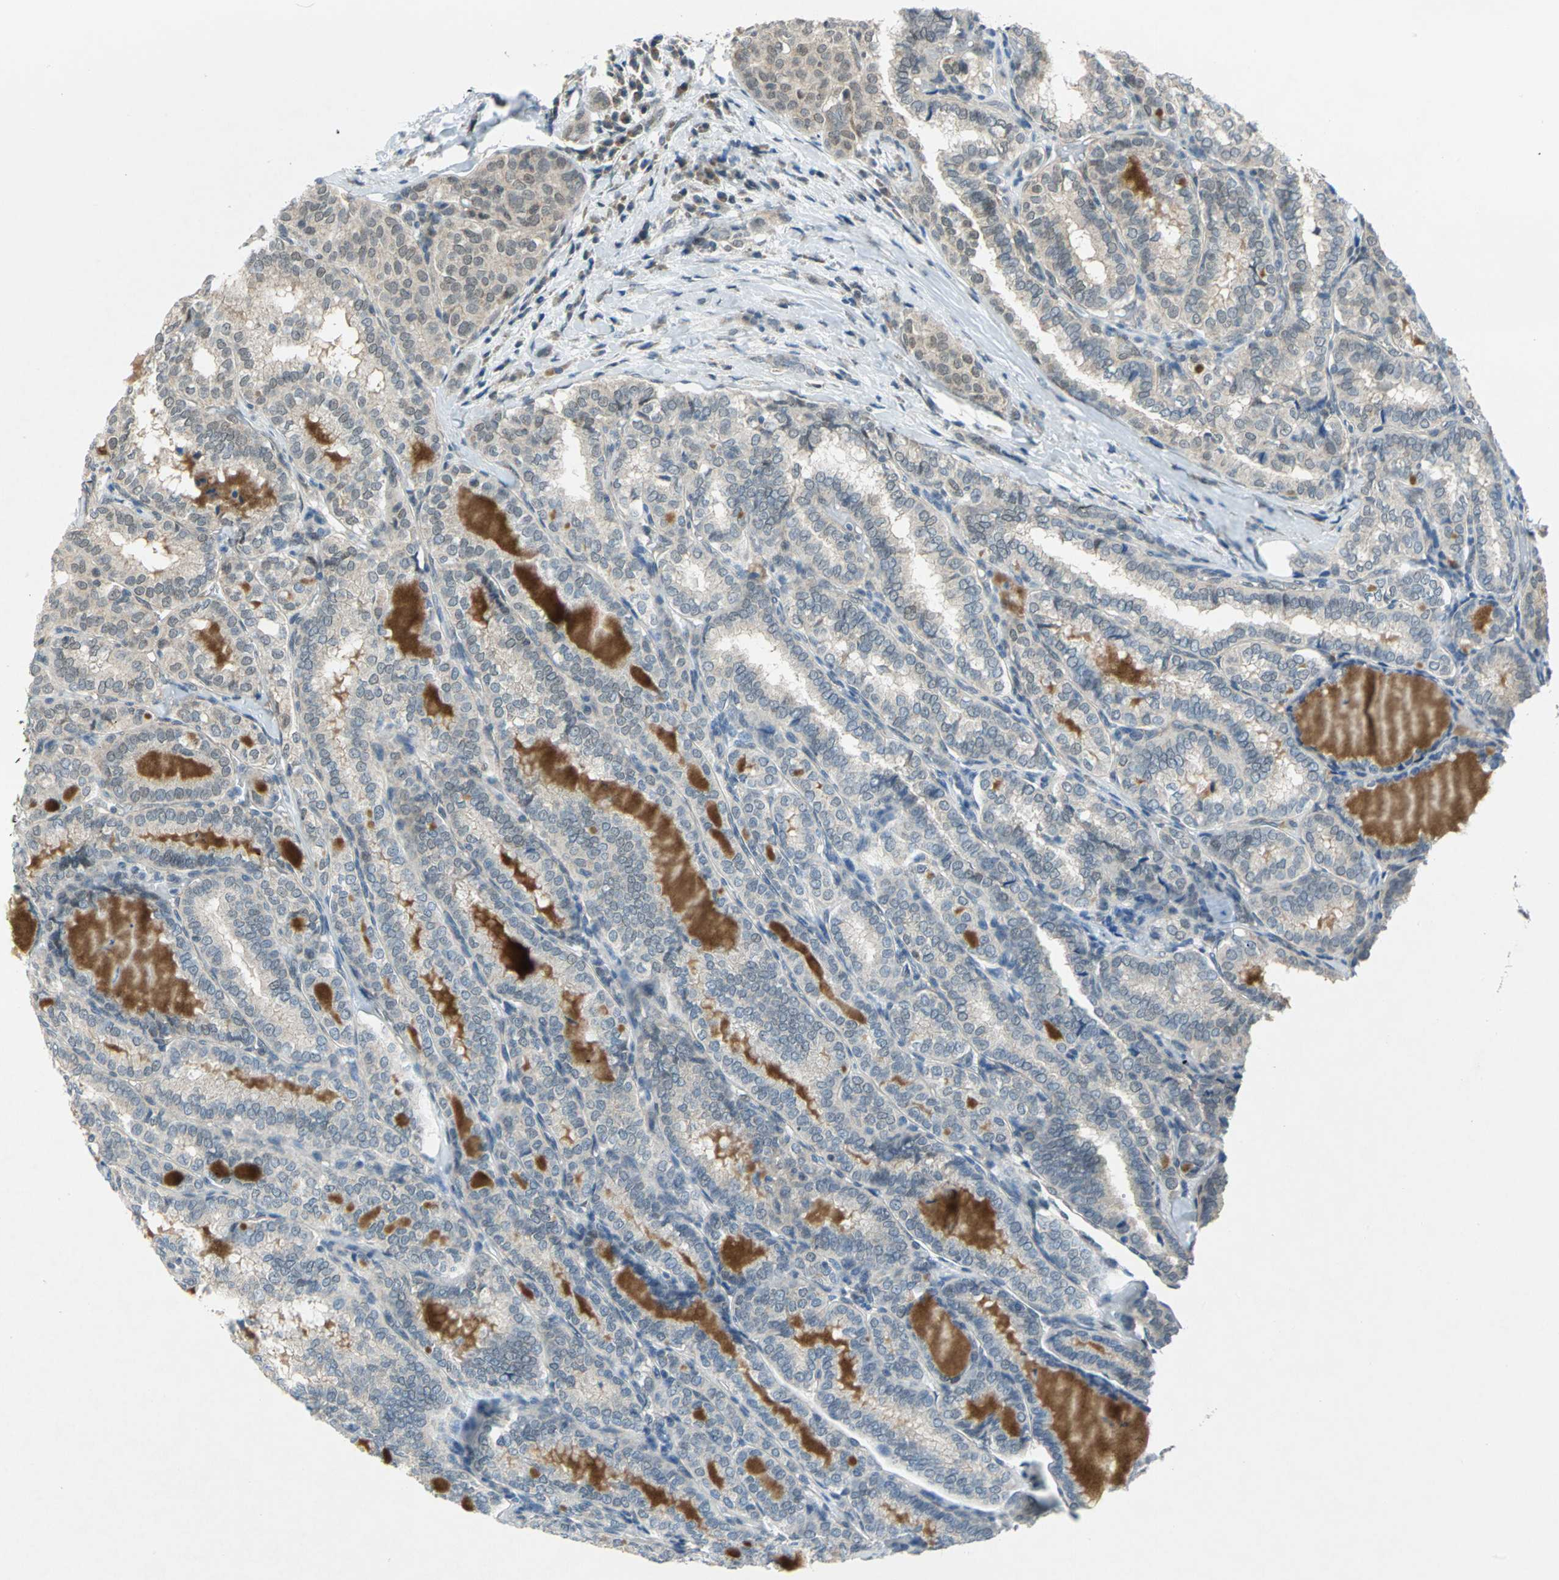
{"staining": {"intensity": "negative", "quantity": "none", "location": "none"}, "tissue": "thyroid cancer", "cell_type": "Tumor cells", "image_type": "cancer", "snomed": [{"axis": "morphology", "description": "Papillary adenocarcinoma, NOS"}, {"axis": "topography", "description": "Thyroid gland"}], "caption": "A histopathology image of thyroid cancer stained for a protein demonstrates no brown staining in tumor cells.", "gene": "PIN1", "patient": {"sex": "female", "age": 30}}